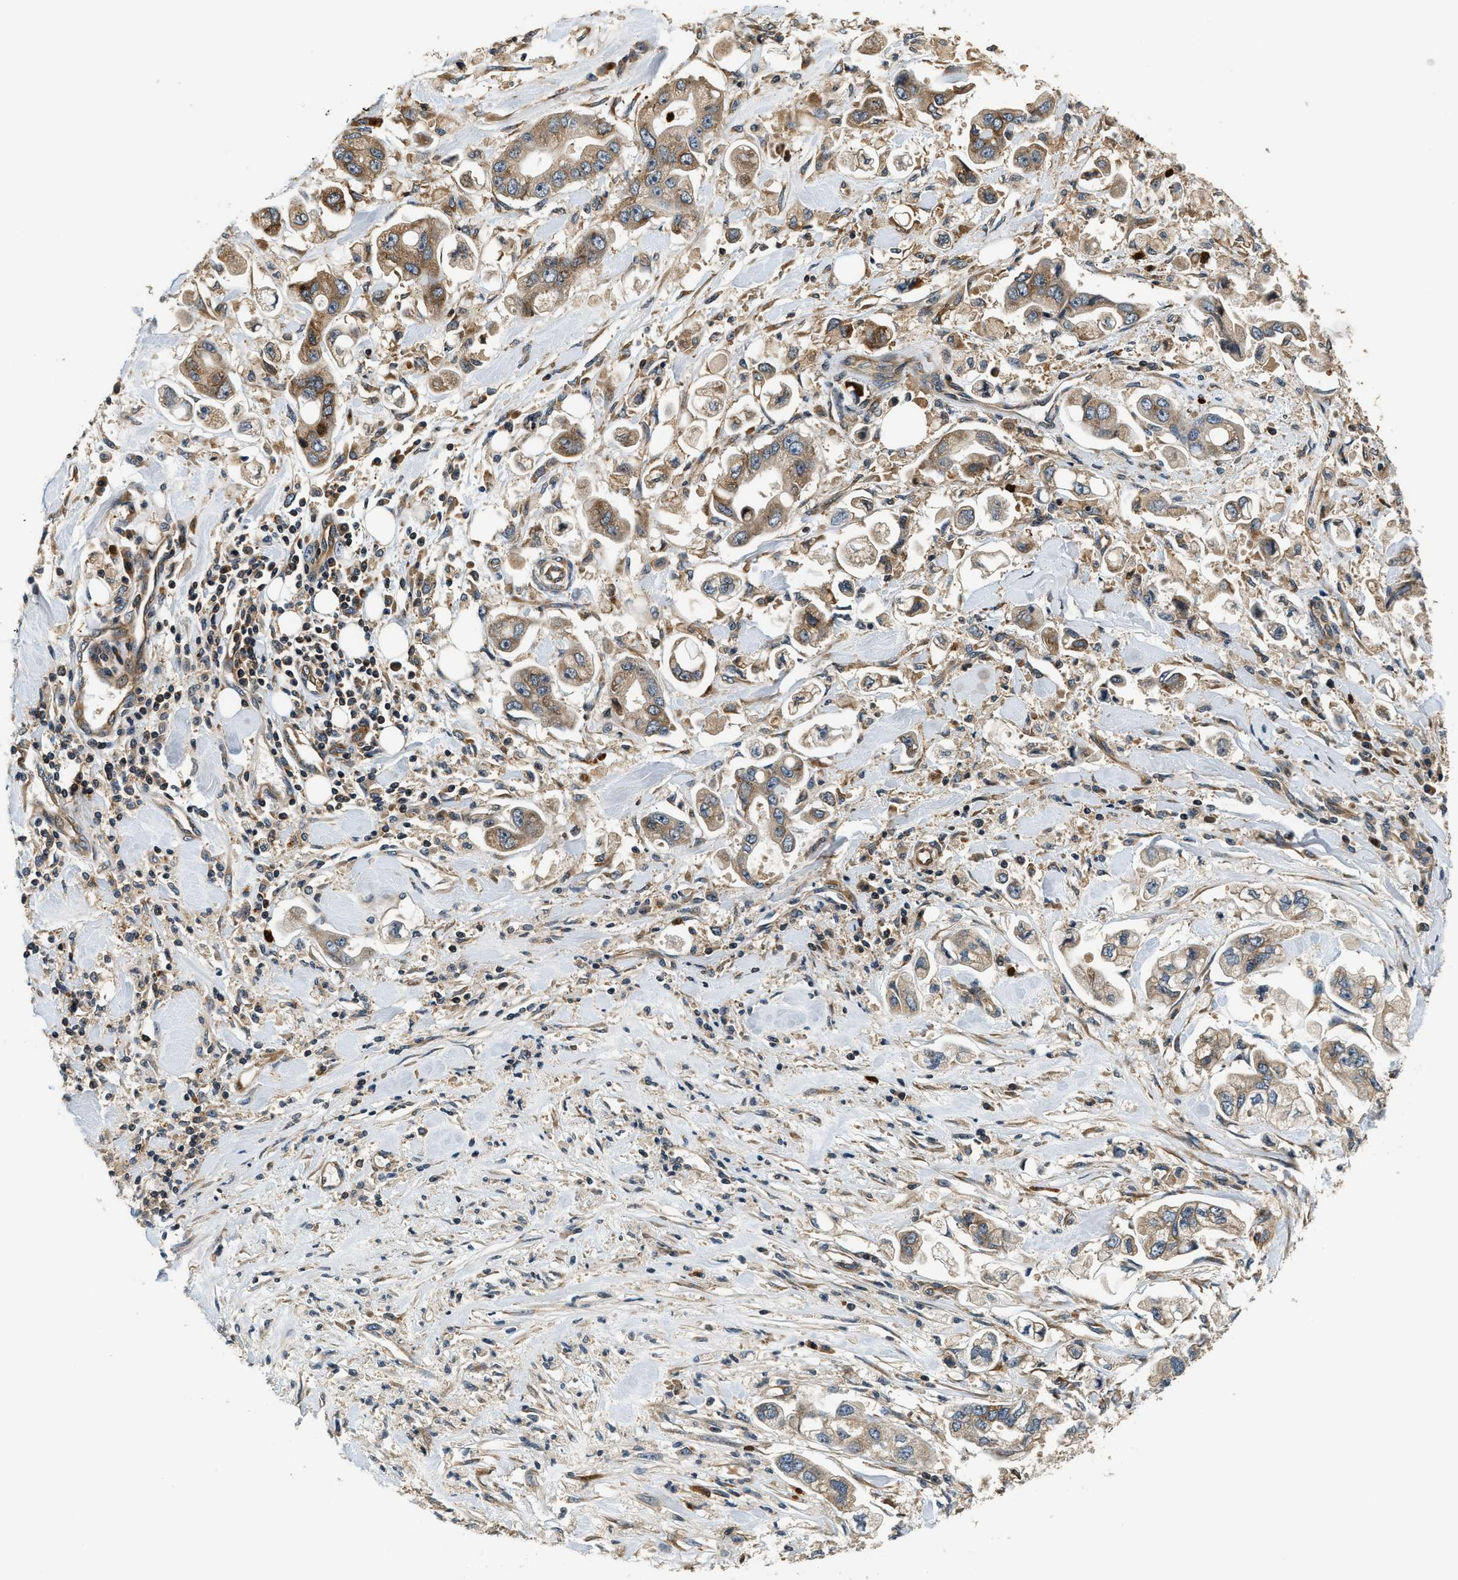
{"staining": {"intensity": "moderate", "quantity": ">75%", "location": "cytoplasmic/membranous"}, "tissue": "stomach cancer", "cell_type": "Tumor cells", "image_type": "cancer", "snomed": [{"axis": "morphology", "description": "Normal tissue, NOS"}, {"axis": "morphology", "description": "Adenocarcinoma, NOS"}, {"axis": "topography", "description": "Stomach"}], "caption": "Brown immunohistochemical staining in human stomach cancer demonstrates moderate cytoplasmic/membranous staining in approximately >75% of tumor cells.", "gene": "SAMD9", "patient": {"sex": "male", "age": 62}}